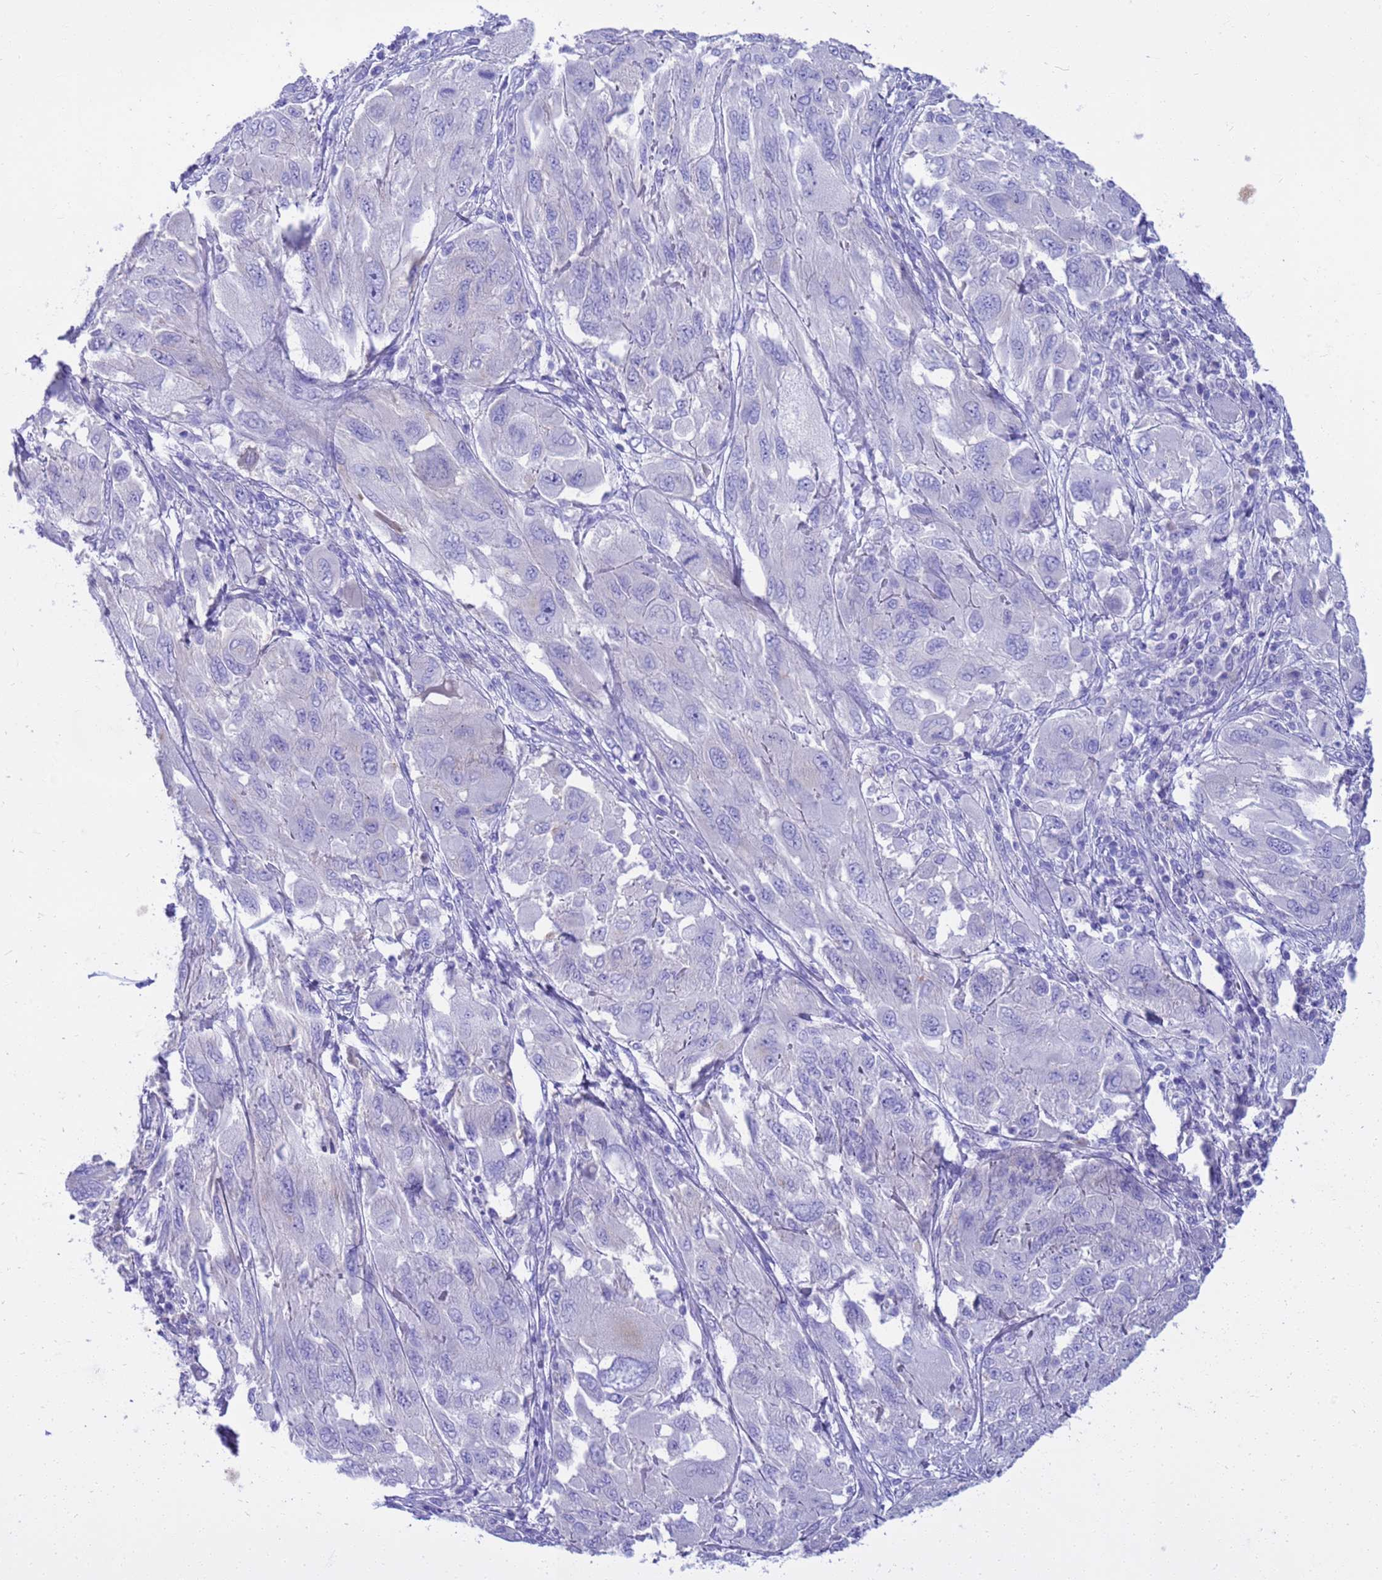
{"staining": {"intensity": "negative", "quantity": "none", "location": "none"}, "tissue": "melanoma", "cell_type": "Tumor cells", "image_type": "cancer", "snomed": [{"axis": "morphology", "description": "Malignant melanoma, NOS"}, {"axis": "topography", "description": "Skin"}], "caption": "High power microscopy photomicrograph of an immunohistochemistry (IHC) photomicrograph of malignant melanoma, revealing no significant expression in tumor cells.", "gene": "SYCN", "patient": {"sex": "female", "age": 91}}